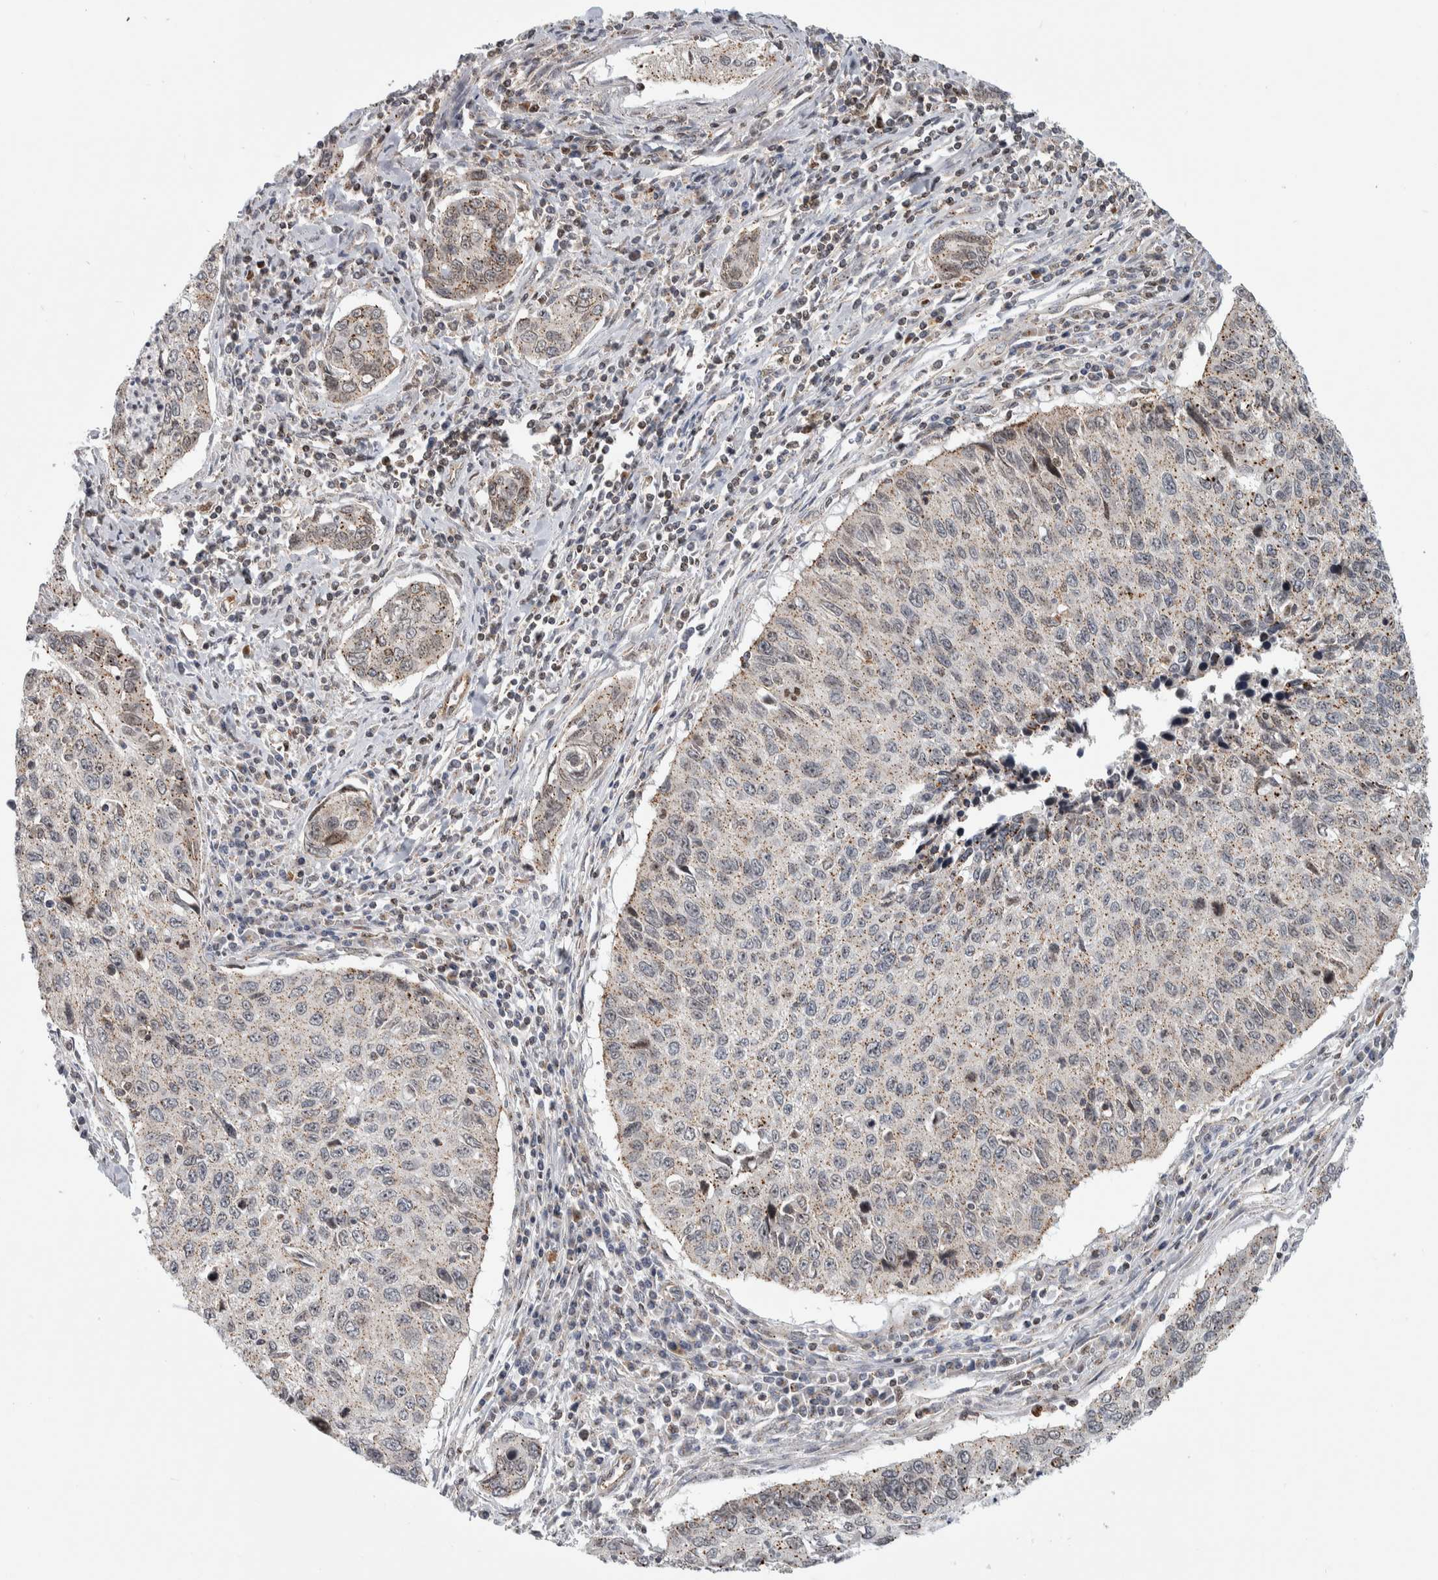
{"staining": {"intensity": "weak", "quantity": "25%-75%", "location": "cytoplasmic/membranous,nuclear"}, "tissue": "cervical cancer", "cell_type": "Tumor cells", "image_type": "cancer", "snomed": [{"axis": "morphology", "description": "Squamous cell carcinoma, NOS"}, {"axis": "topography", "description": "Cervix"}], "caption": "Cervical squamous cell carcinoma stained with a brown dye exhibits weak cytoplasmic/membranous and nuclear positive expression in about 25%-75% of tumor cells.", "gene": "MSL1", "patient": {"sex": "female", "age": 53}}